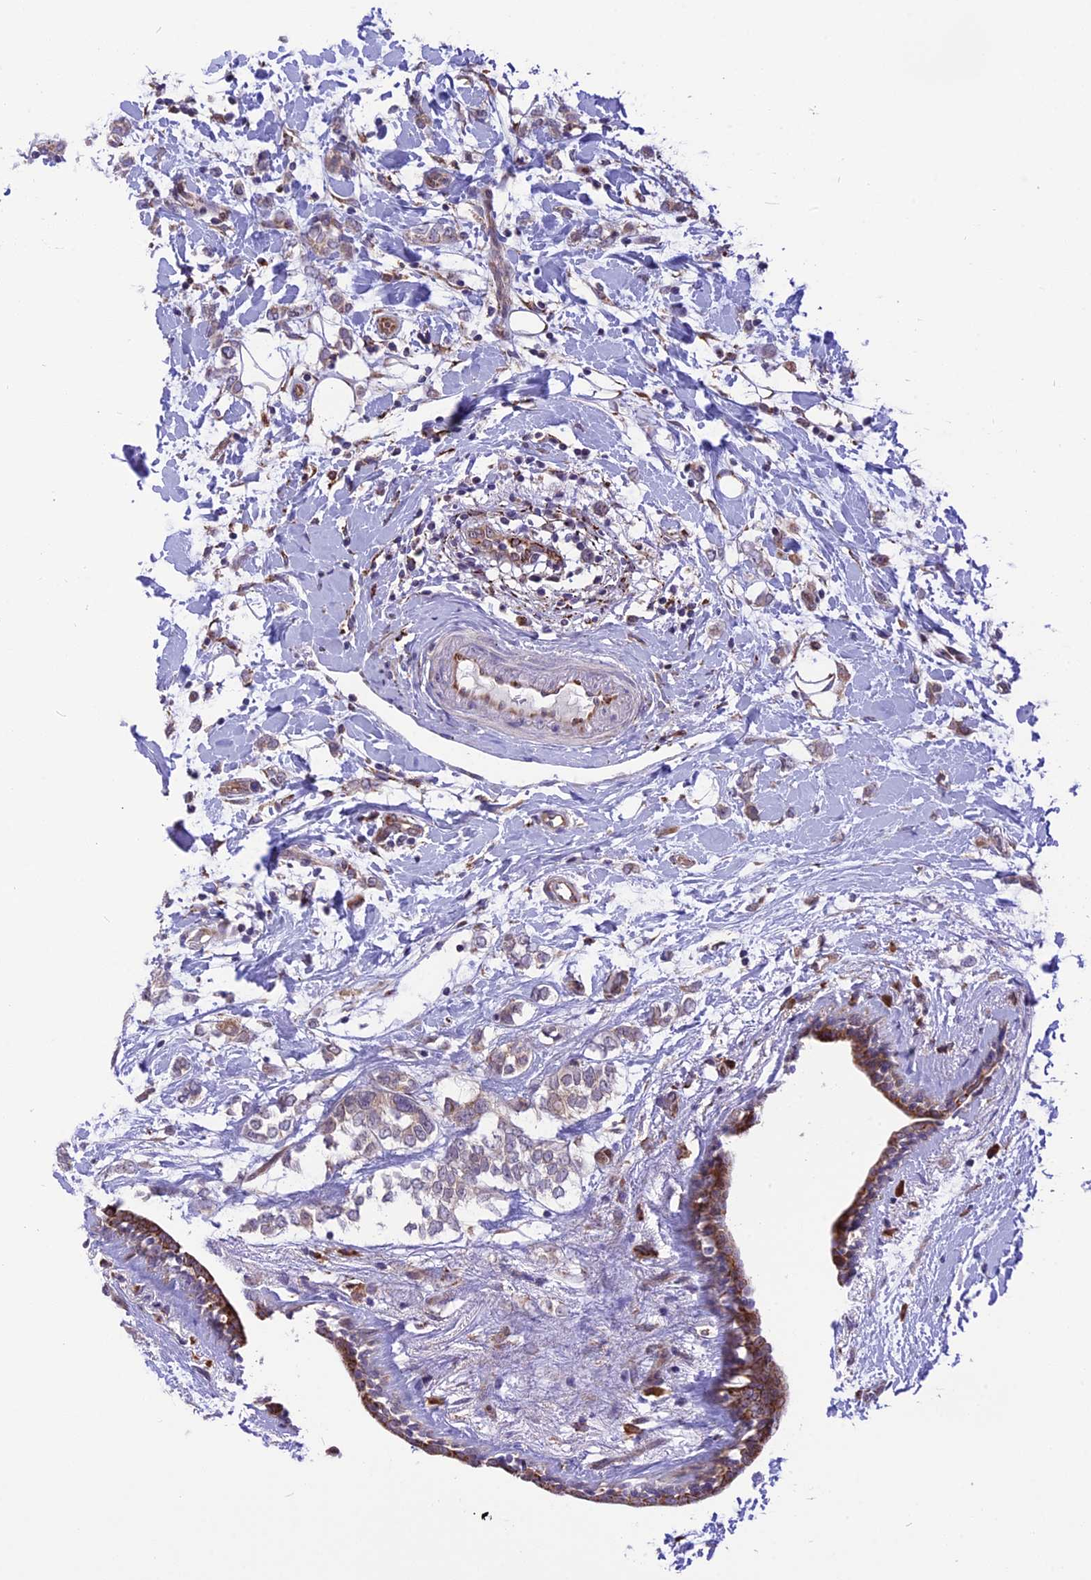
{"staining": {"intensity": "weak", "quantity": "25%-75%", "location": "cytoplasmic/membranous"}, "tissue": "breast cancer", "cell_type": "Tumor cells", "image_type": "cancer", "snomed": [{"axis": "morphology", "description": "Normal tissue, NOS"}, {"axis": "morphology", "description": "Lobular carcinoma"}, {"axis": "topography", "description": "Breast"}], "caption": "Protein analysis of breast lobular carcinoma tissue displays weak cytoplasmic/membranous expression in about 25%-75% of tumor cells.", "gene": "ARMCX6", "patient": {"sex": "female", "age": 47}}